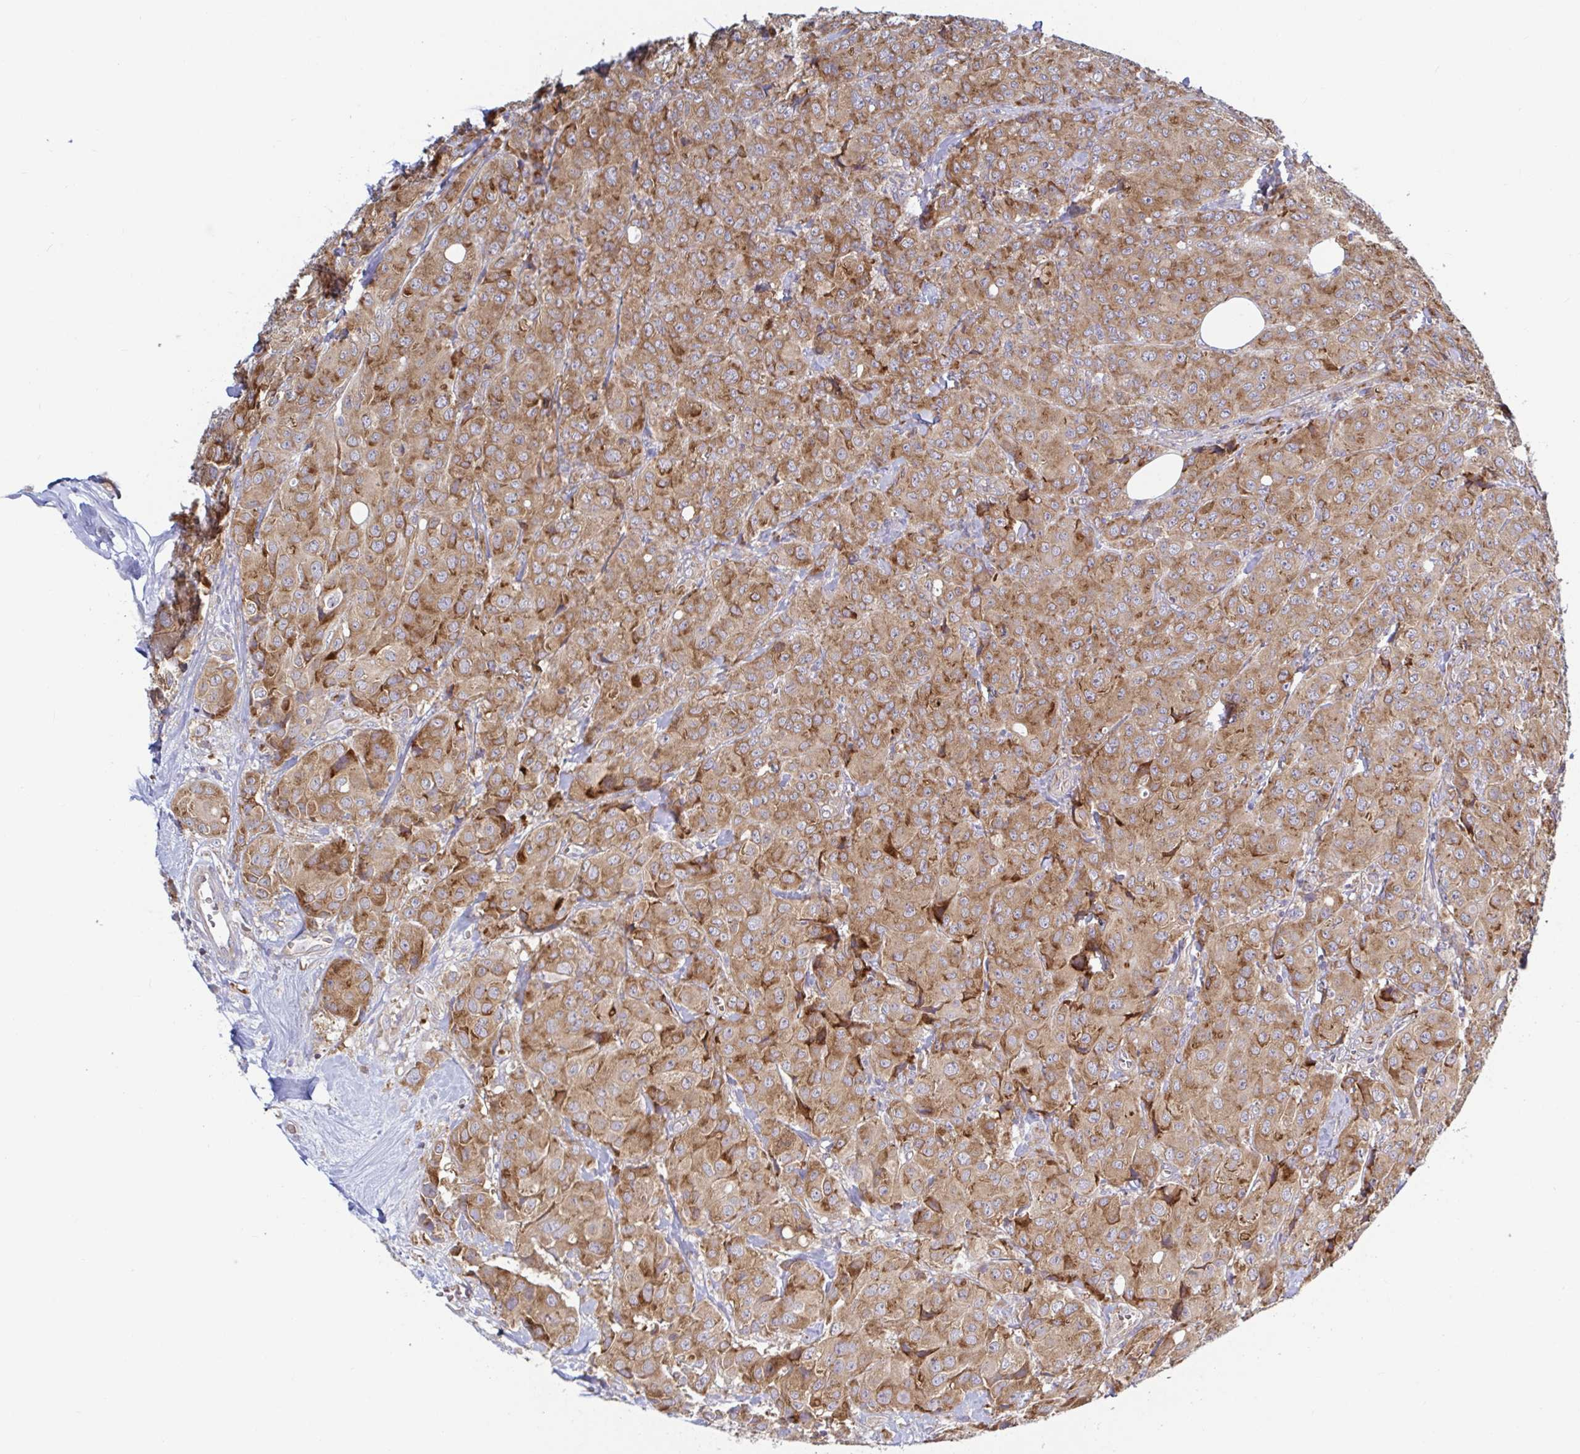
{"staining": {"intensity": "moderate", "quantity": ">75%", "location": "cytoplasmic/membranous"}, "tissue": "breast cancer", "cell_type": "Tumor cells", "image_type": "cancer", "snomed": [{"axis": "morphology", "description": "Duct carcinoma"}, {"axis": "topography", "description": "Breast"}], "caption": "Infiltrating ductal carcinoma (breast) stained for a protein (brown) demonstrates moderate cytoplasmic/membranous positive positivity in approximately >75% of tumor cells.", "gene": "LARP1", "patient": {"sex": "female", "age": 43}}